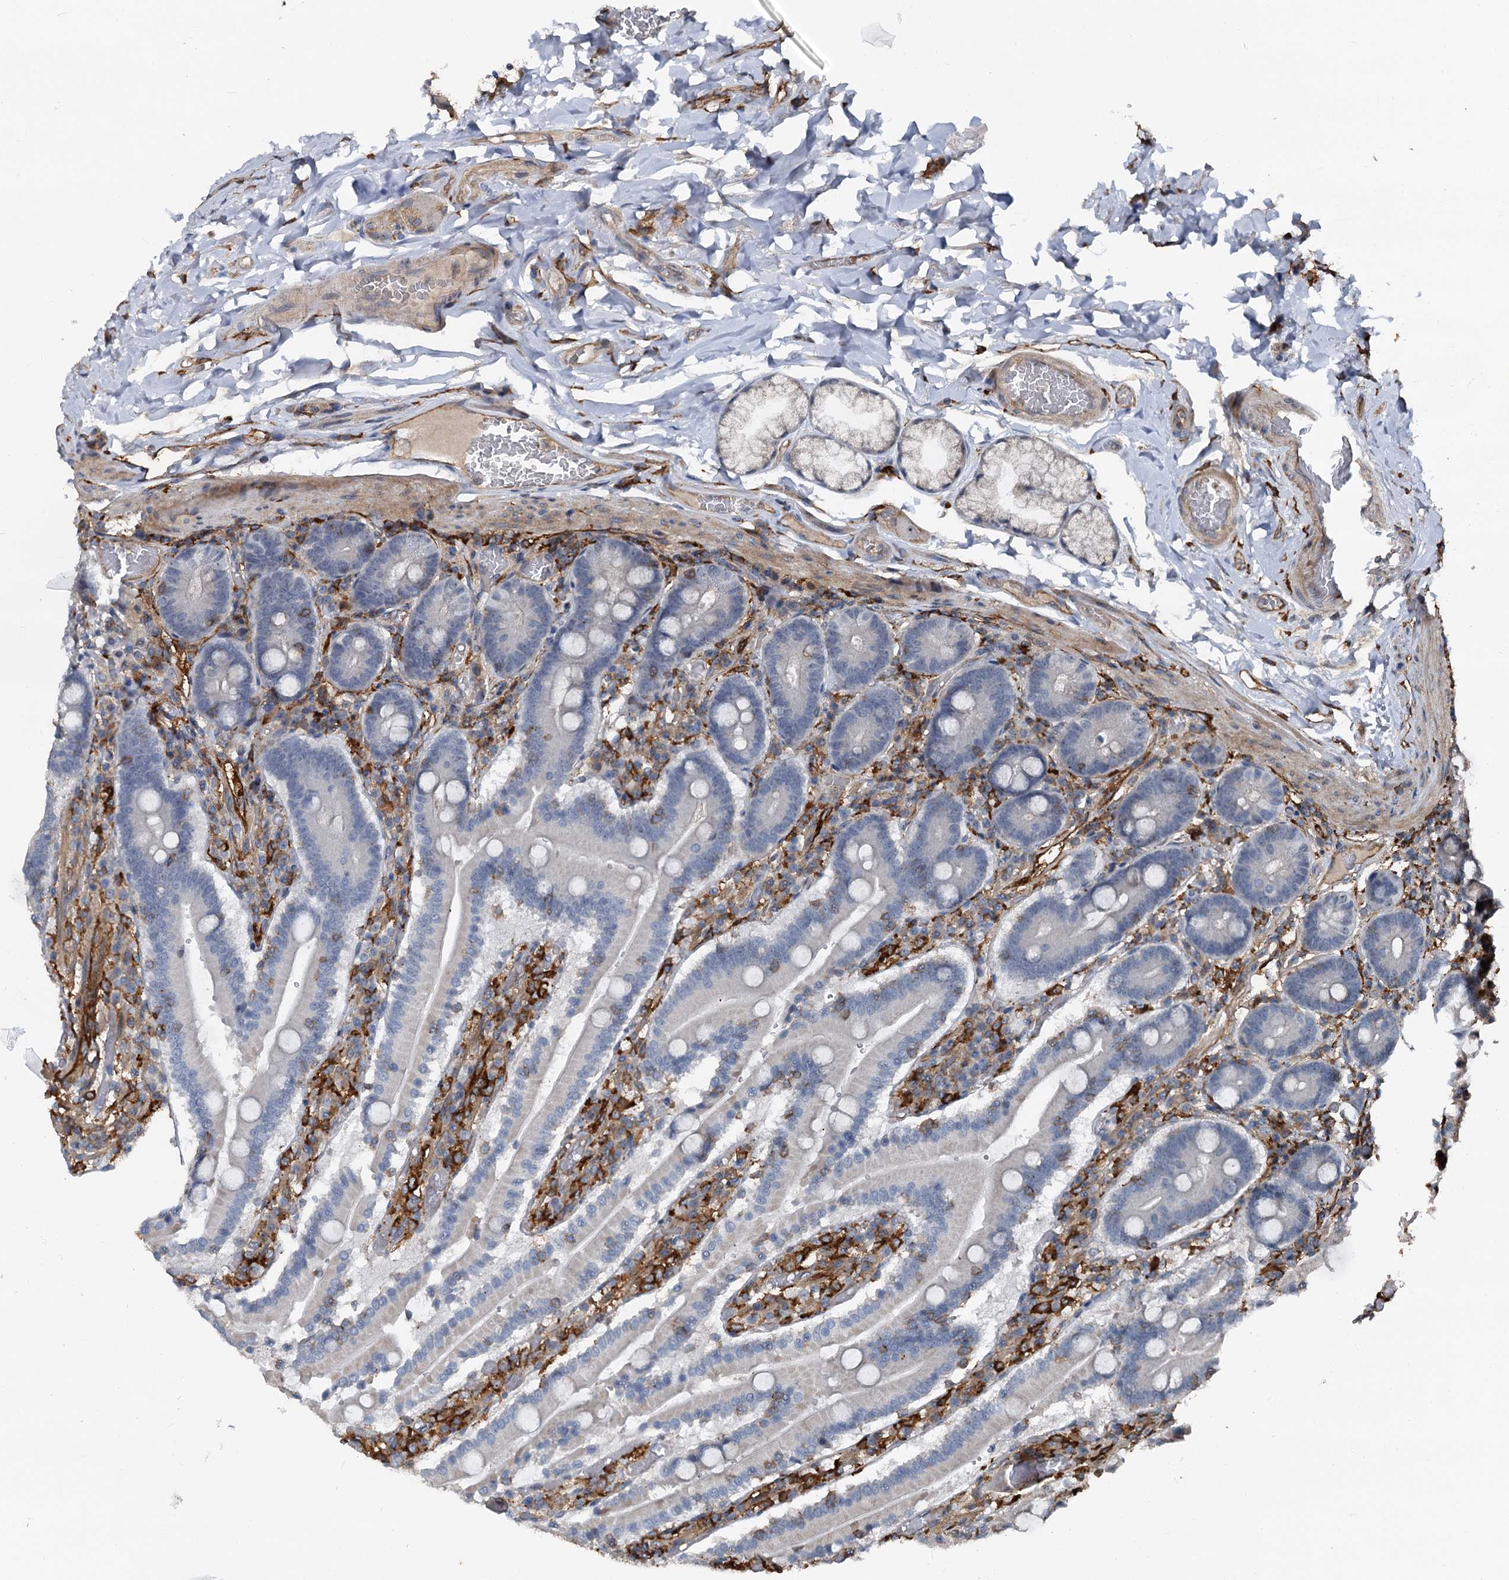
{"staining": {"intensity": "negative", "quantity": "none", "location": "none"}, "tissue": "duodenum", "cell_type": "Glandular cells", "image_type": "normal", "snomed": [{"axis": "morphology", "description": "Normal tissue, NOS"}, {"axis": "topography", "description": "Duodenum"}], "caption": "Immunohistochemistry histopathology image of unremarkable duodenum: human duodenum stained with DAB (3,3'-diaminobenzidine) exhibits no significant protein expression in glandular cells.", "gene": "PLEKHO2", "patient": {"sex": "female", "age": 62}}